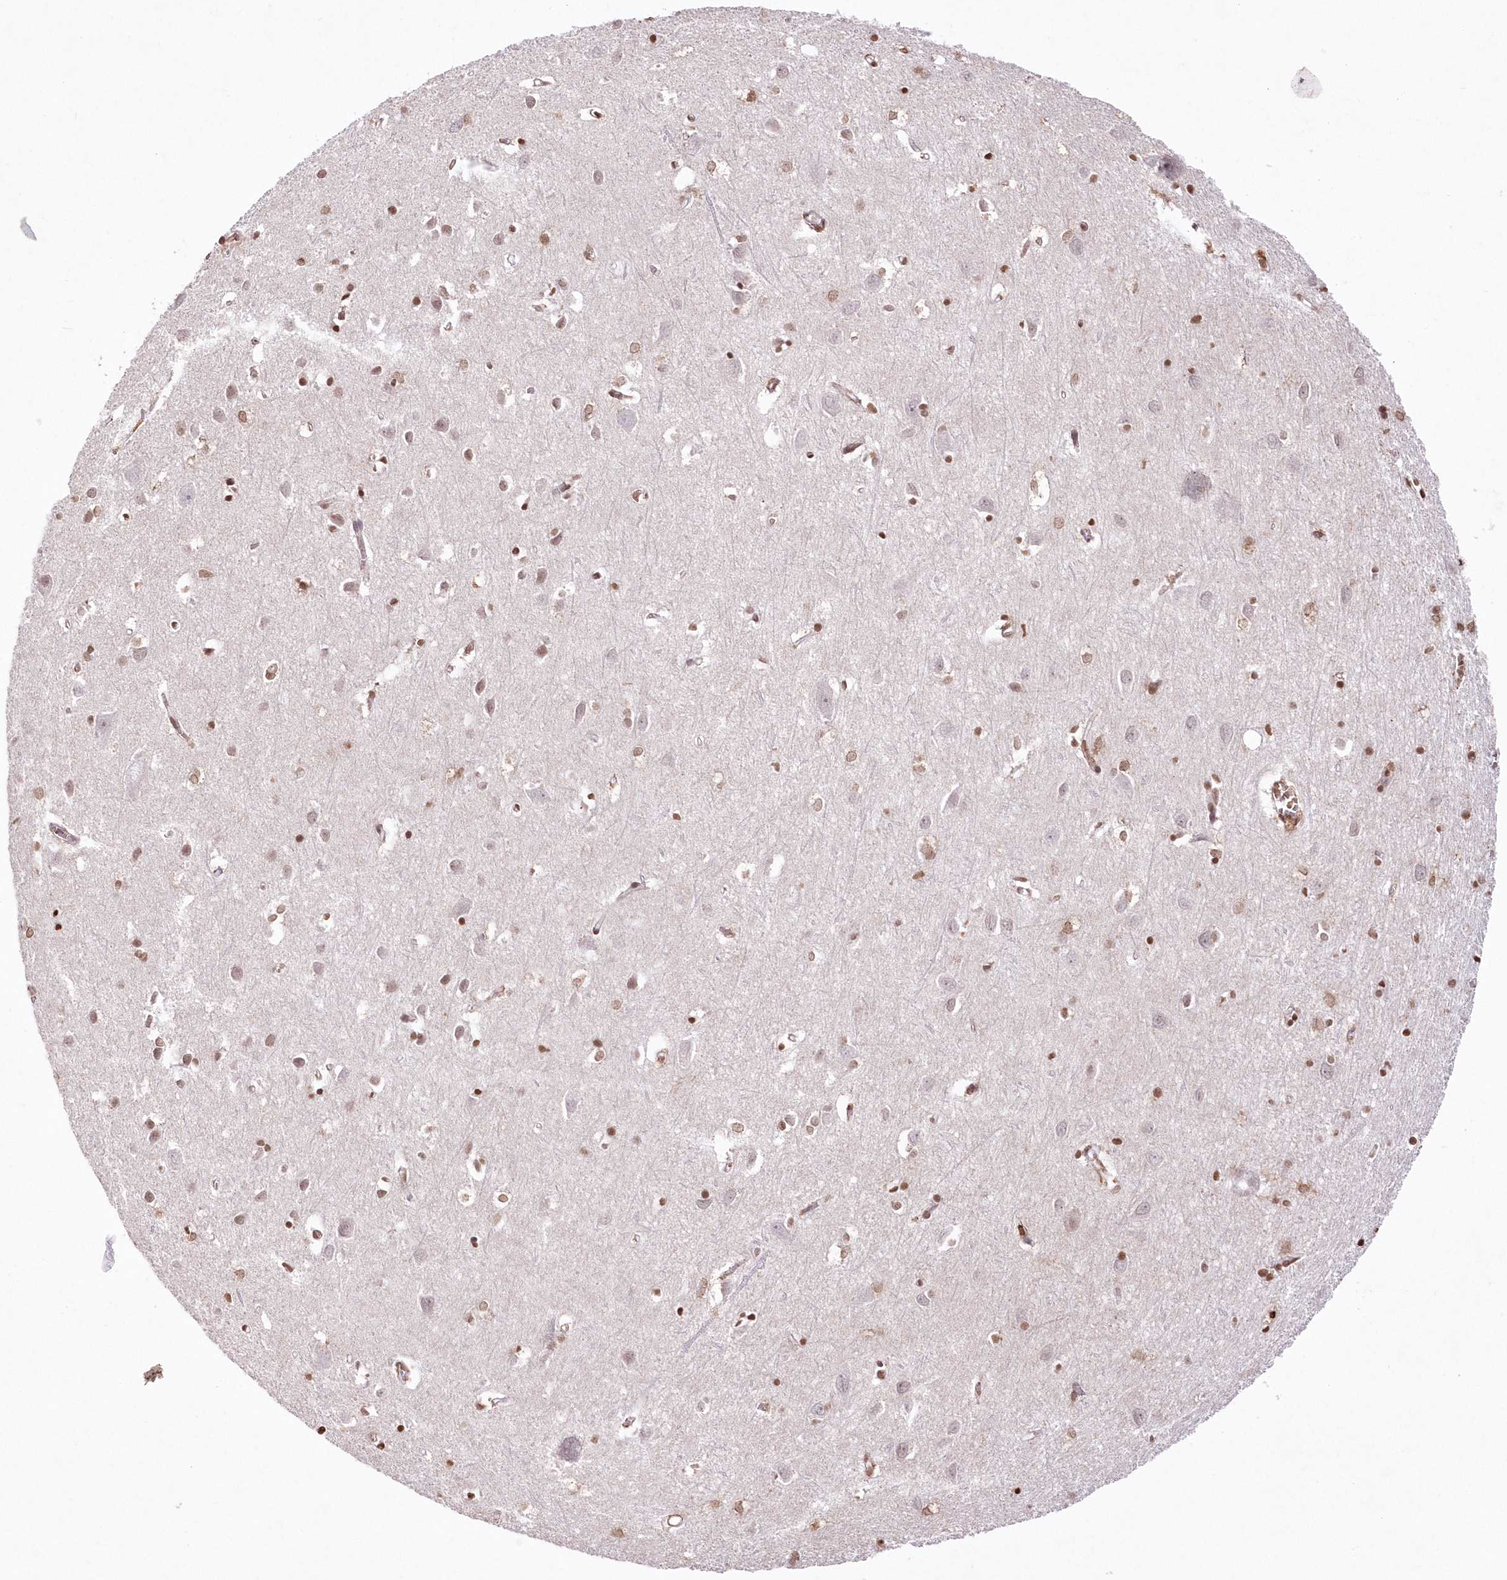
{"staining": {"intensity": "moderate", "quantity": ">75%", "location": "nuclear"}, "tissue": "cerebral cortex", "cell_type": "Endothelial cells", "image_type": "normal", "snomed": [{"axis": "morphology", "description": "Normal tissue, NOS"}, {"axis": "topography", "description": "Cerebral cortex"}], "caption": "This histopathology image demonstrates unremarkable cerebral cortex stained with immunohistochemistry to label a protein in brown. The nuclear of endothelial cells show moderate positivity for the protein. Nuclei are counter-stained blue.", "gene": "ENSG00000275740", "patient": {"sex": "female", "age": 64}}